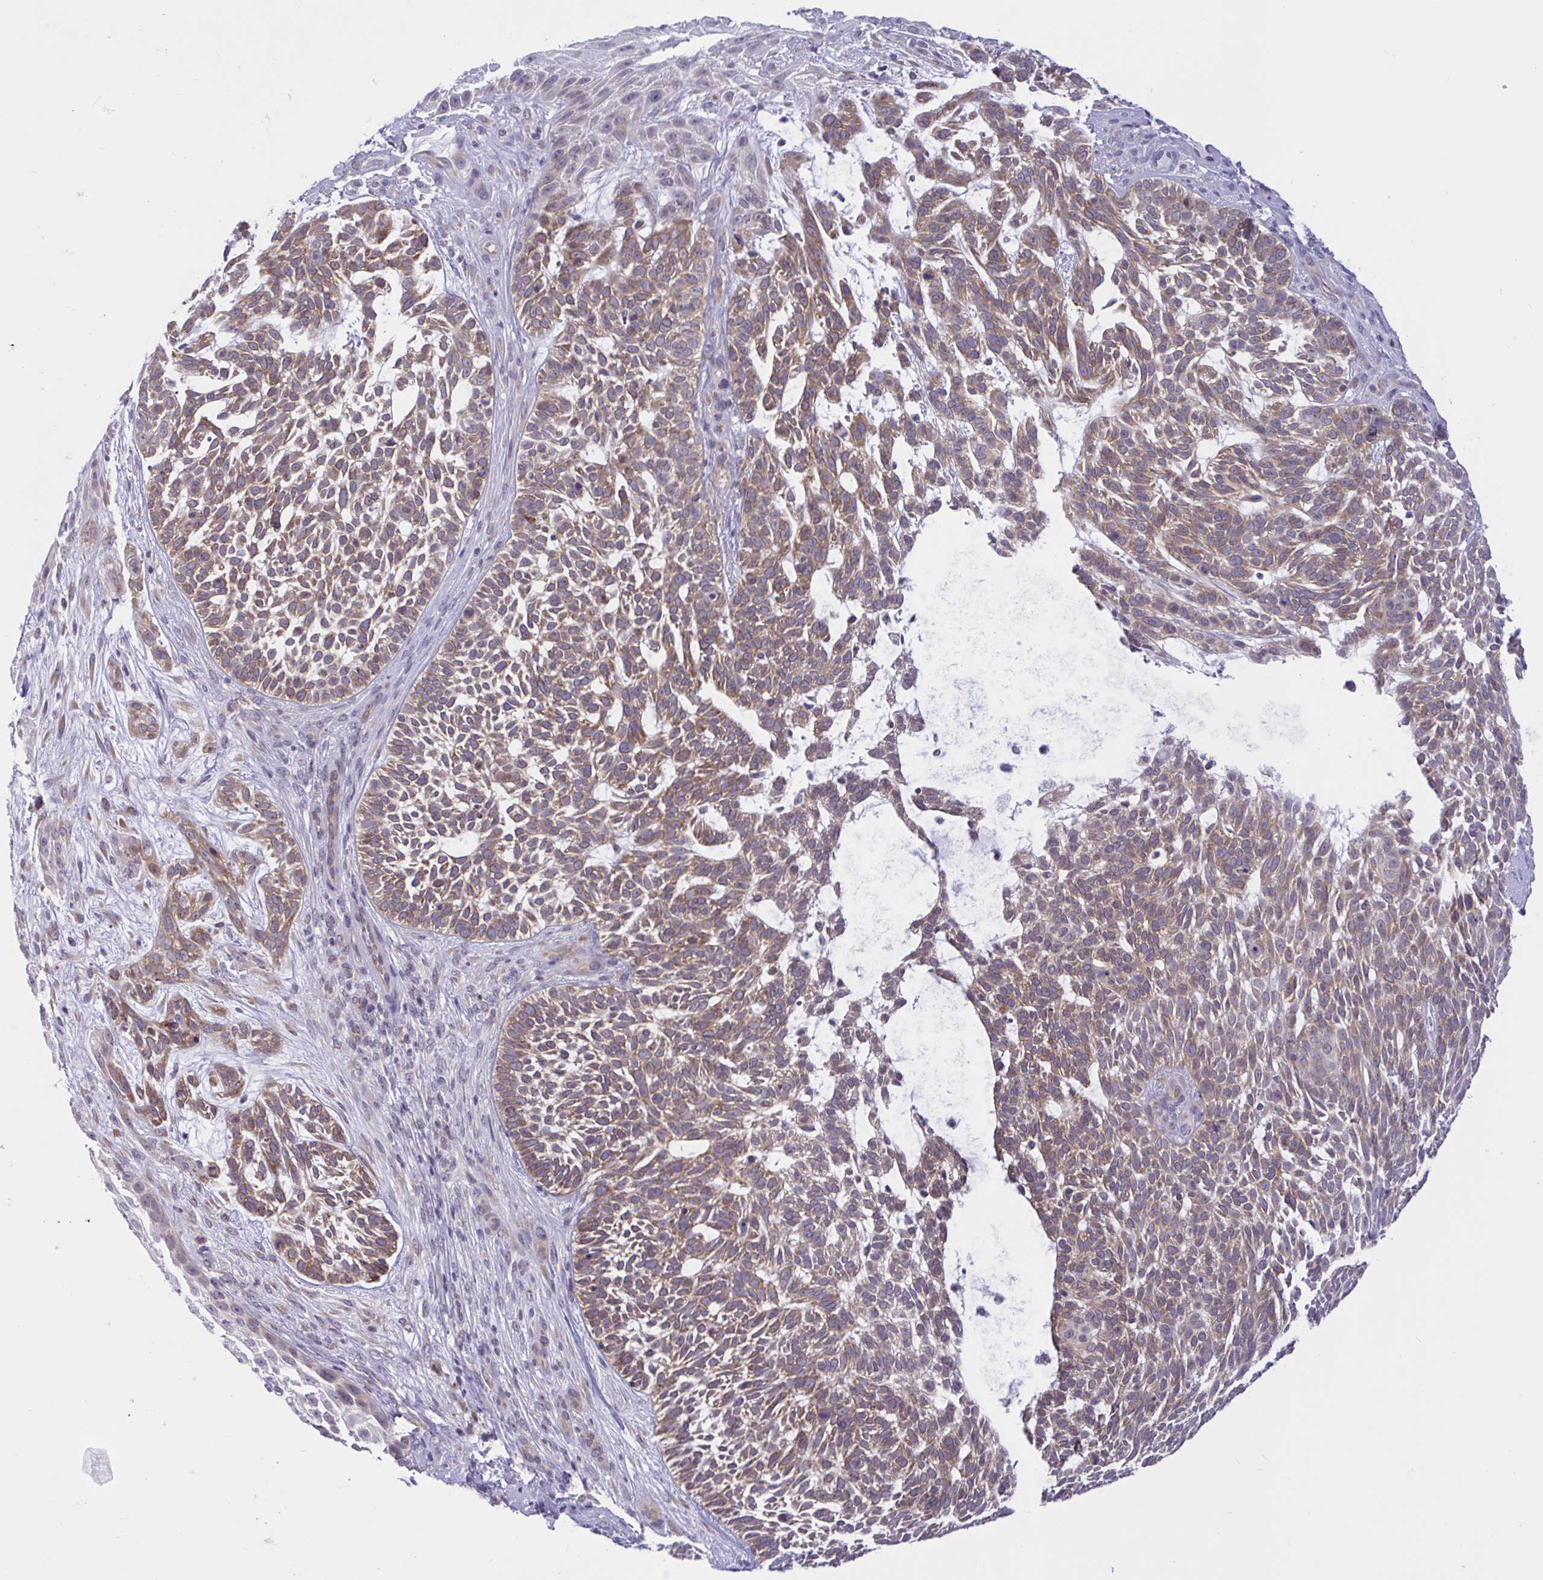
{"staining": {"intensity": "moderate", "quantity": ">75%", "location": "cytoplasmic/membranous"}, "tissue": "skin cancer", "cell_type": "Tumor cells", "image_type": "cancer", "snomed": [{"axis": "morphology", "description": "Basal cell carcinoma"}, {"axis": "topography", "description": "Skin"}, {"axis": "topography", "description": "Skin, foot"}], "caption": "This micrograph reveals skin cancer (basal cell carcinoma) stained with immunohistochemistry to label a protein in brown. The cytoplasmic/membranous of tumor cells show moderate positivity for the protein. Nuclei are counter-stained blue.", "gene": "CAMLG", "patient": {"sex": "female", "age": 77}}